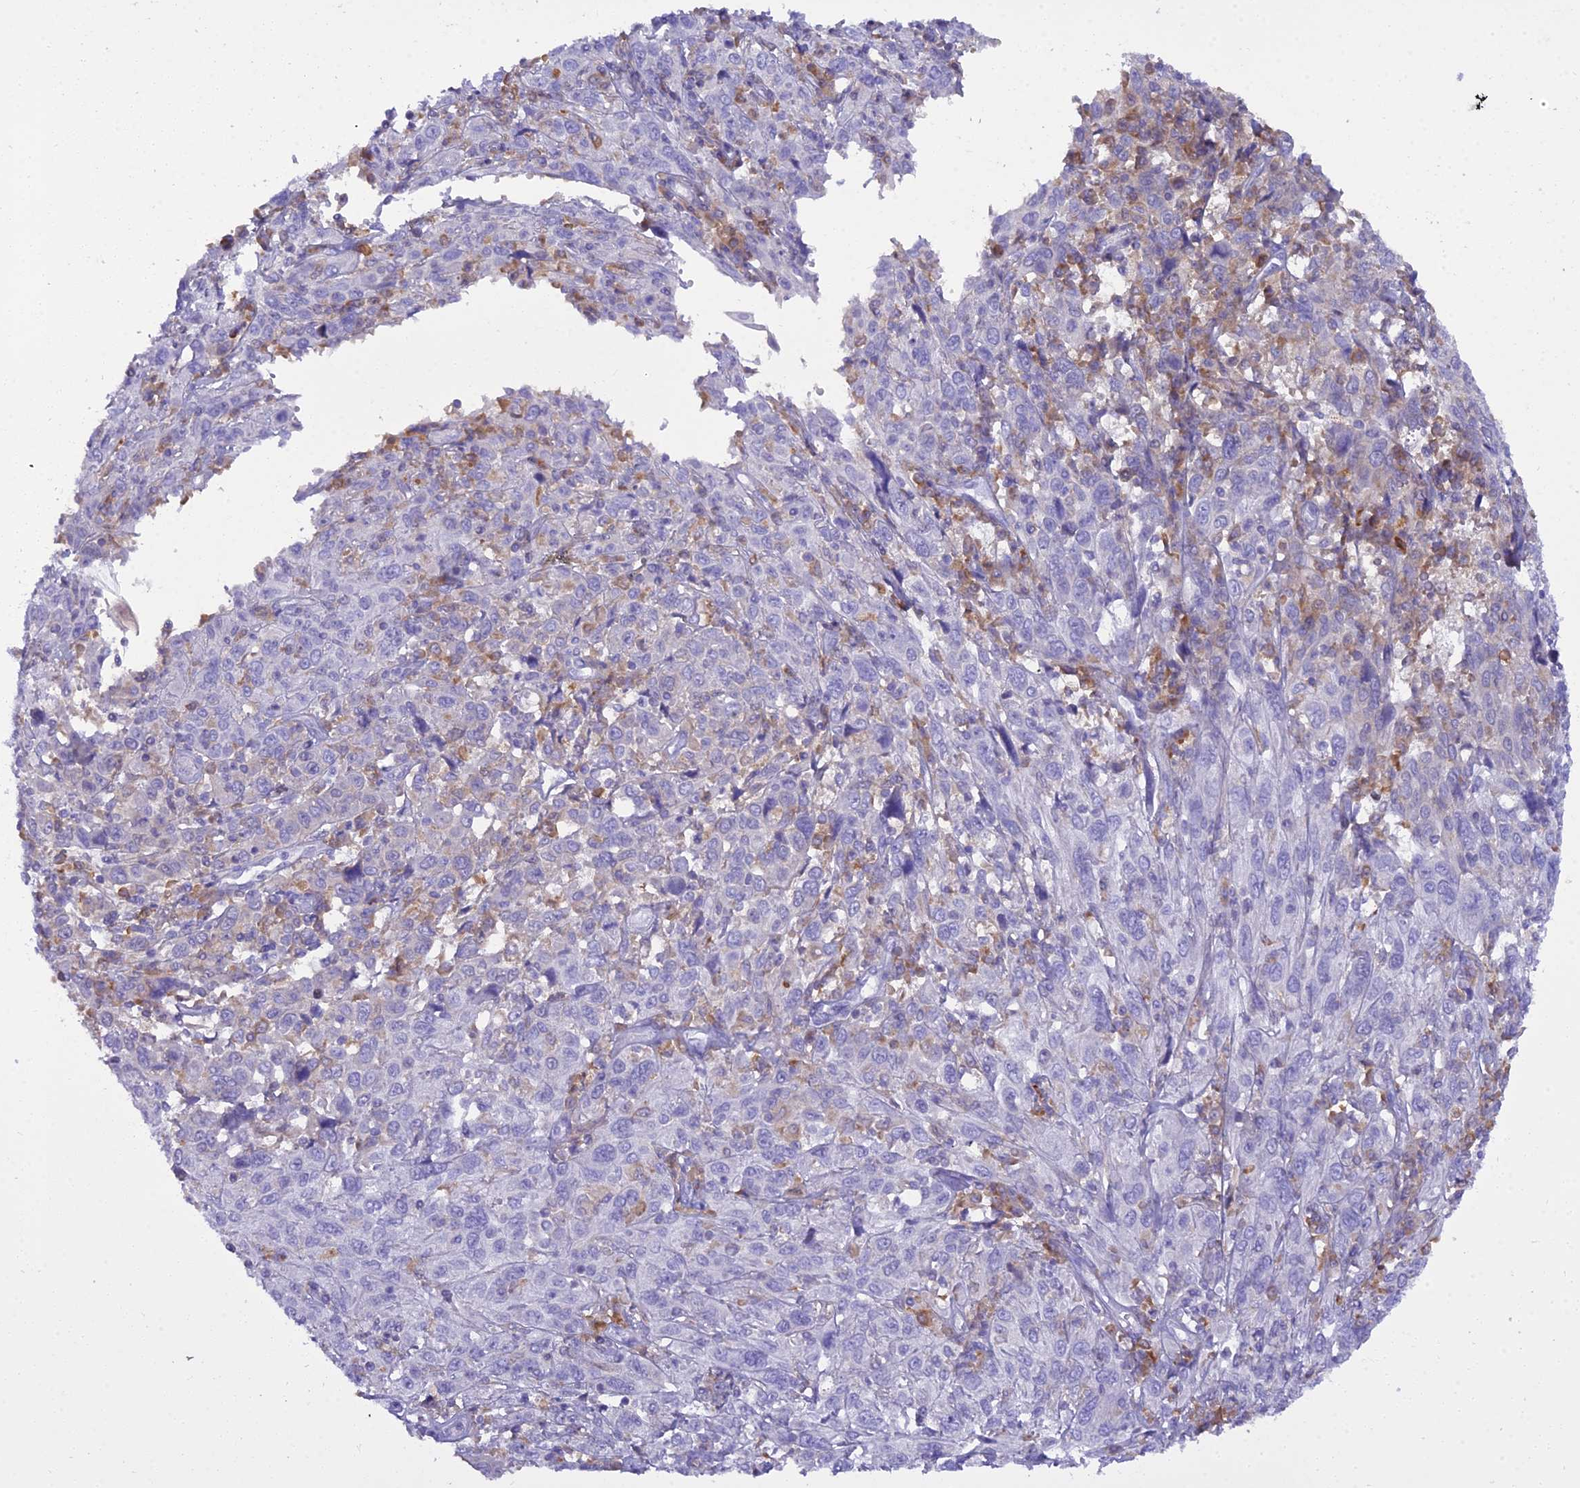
{"staining": {"intensity": "negative", "quantity": "none", "location": "none"}, "tissue": "cervical cancer", "cell_type": "Tumor cells", "image_type": "cancer", "snomed": [{"axis": "morphology", "description": "Squamous cell carcinoma, NOS"}, {"axis": "topography", "description": "Cervix"}], "caption": "DAB immunohistochemical staining of human cervical squamous cell carcinoma shows no significant expression in tumor cells.", "gene": "BLNK", "patient": {"sex": "female", "age": 46}}